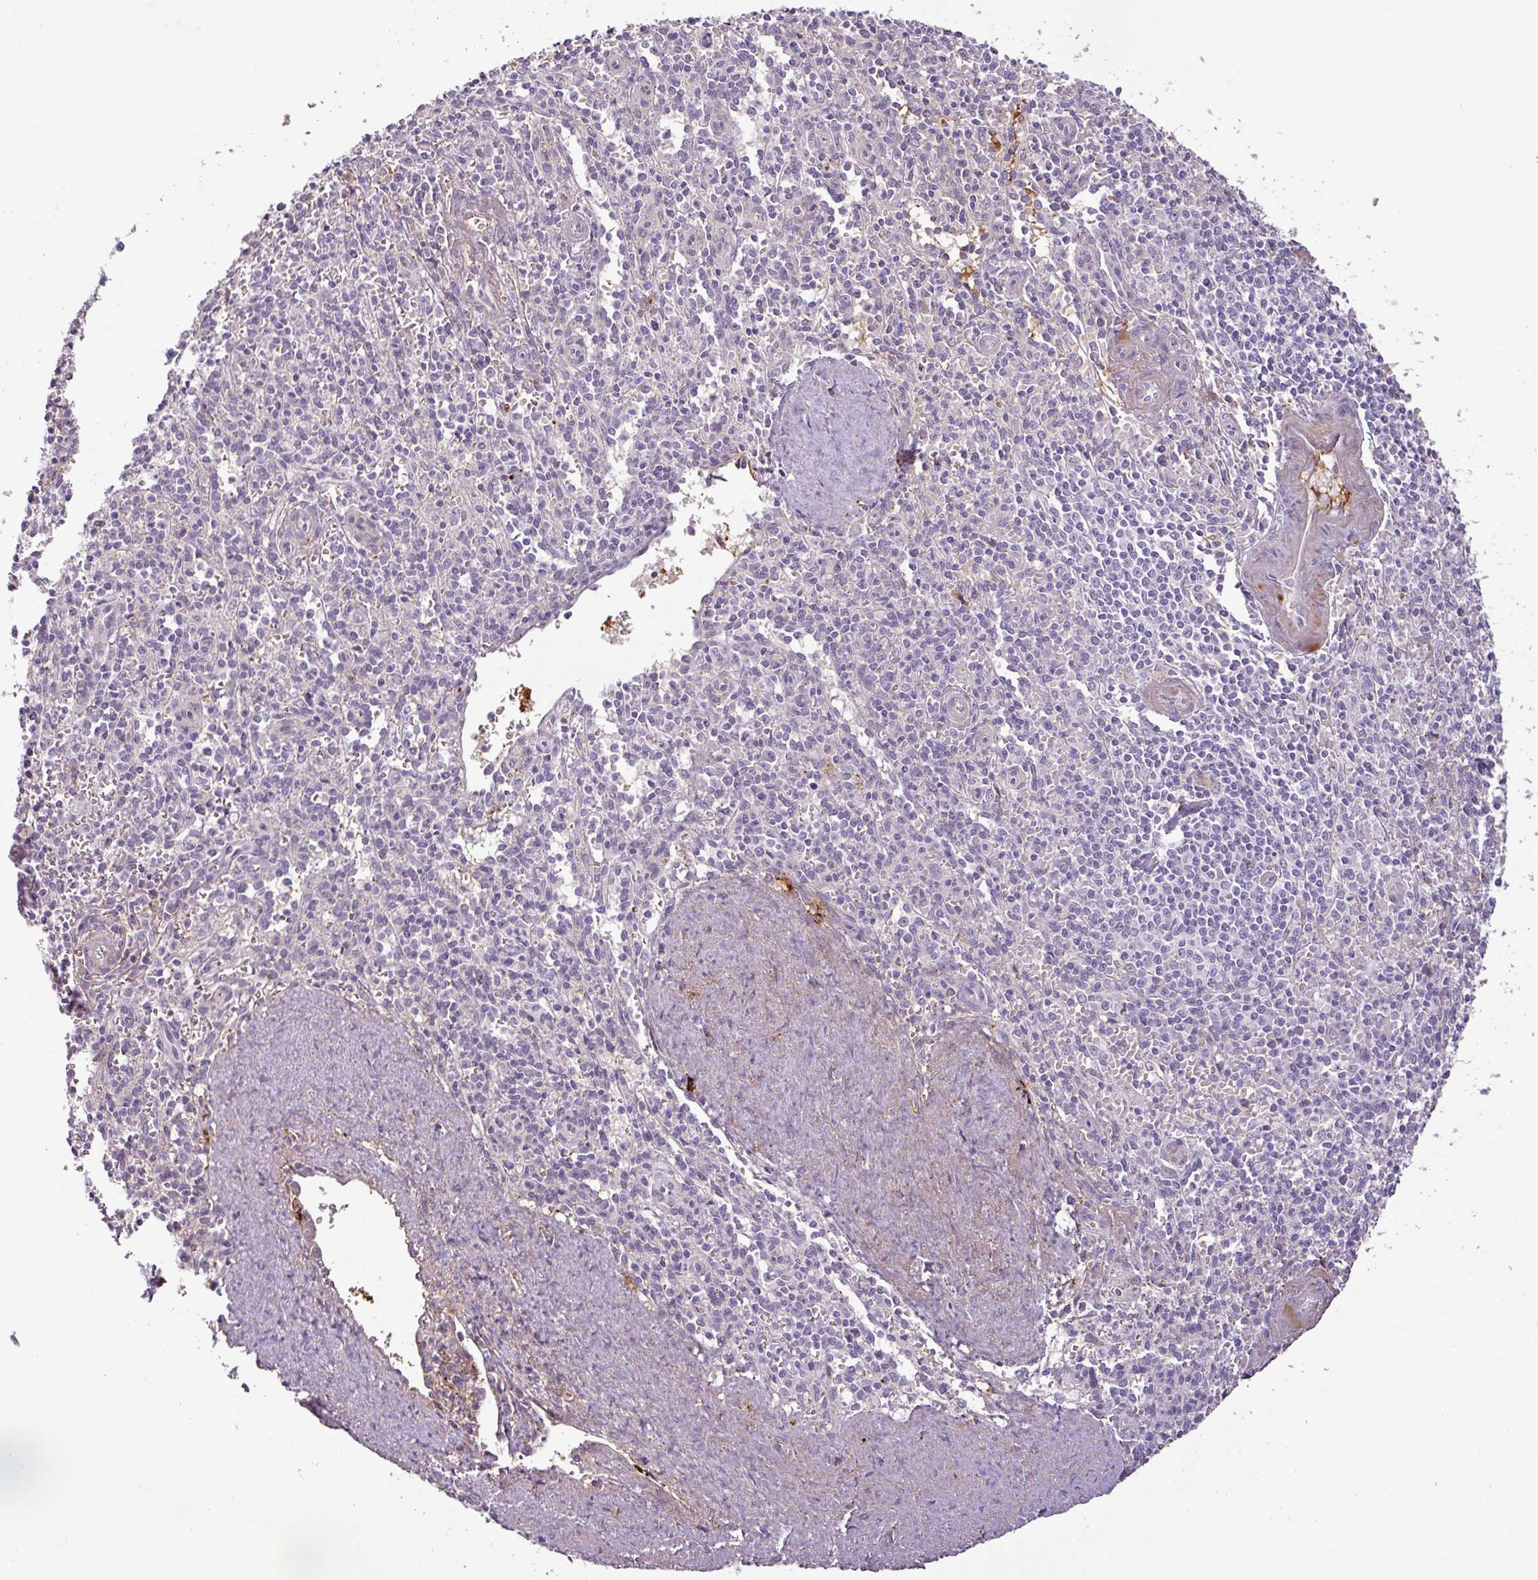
{"staining": {"intensity": "negative", "quantity": "none", "location": "none"}, "tissue": "spleen", "cell_type": "Cells in red pulp", "image_type": "normal", "snomed": [{"axis": "morphology", "description": "Normal tissue, NOS"}, {"axis": "topography", "description": "Spleen"}], "caption": "Immunohistochemistry (IHC) of benign spleen reveals no positivity in cells in red pulp.", "gene": "APOC1", "patient": {"sex": "female", "age": 70}}